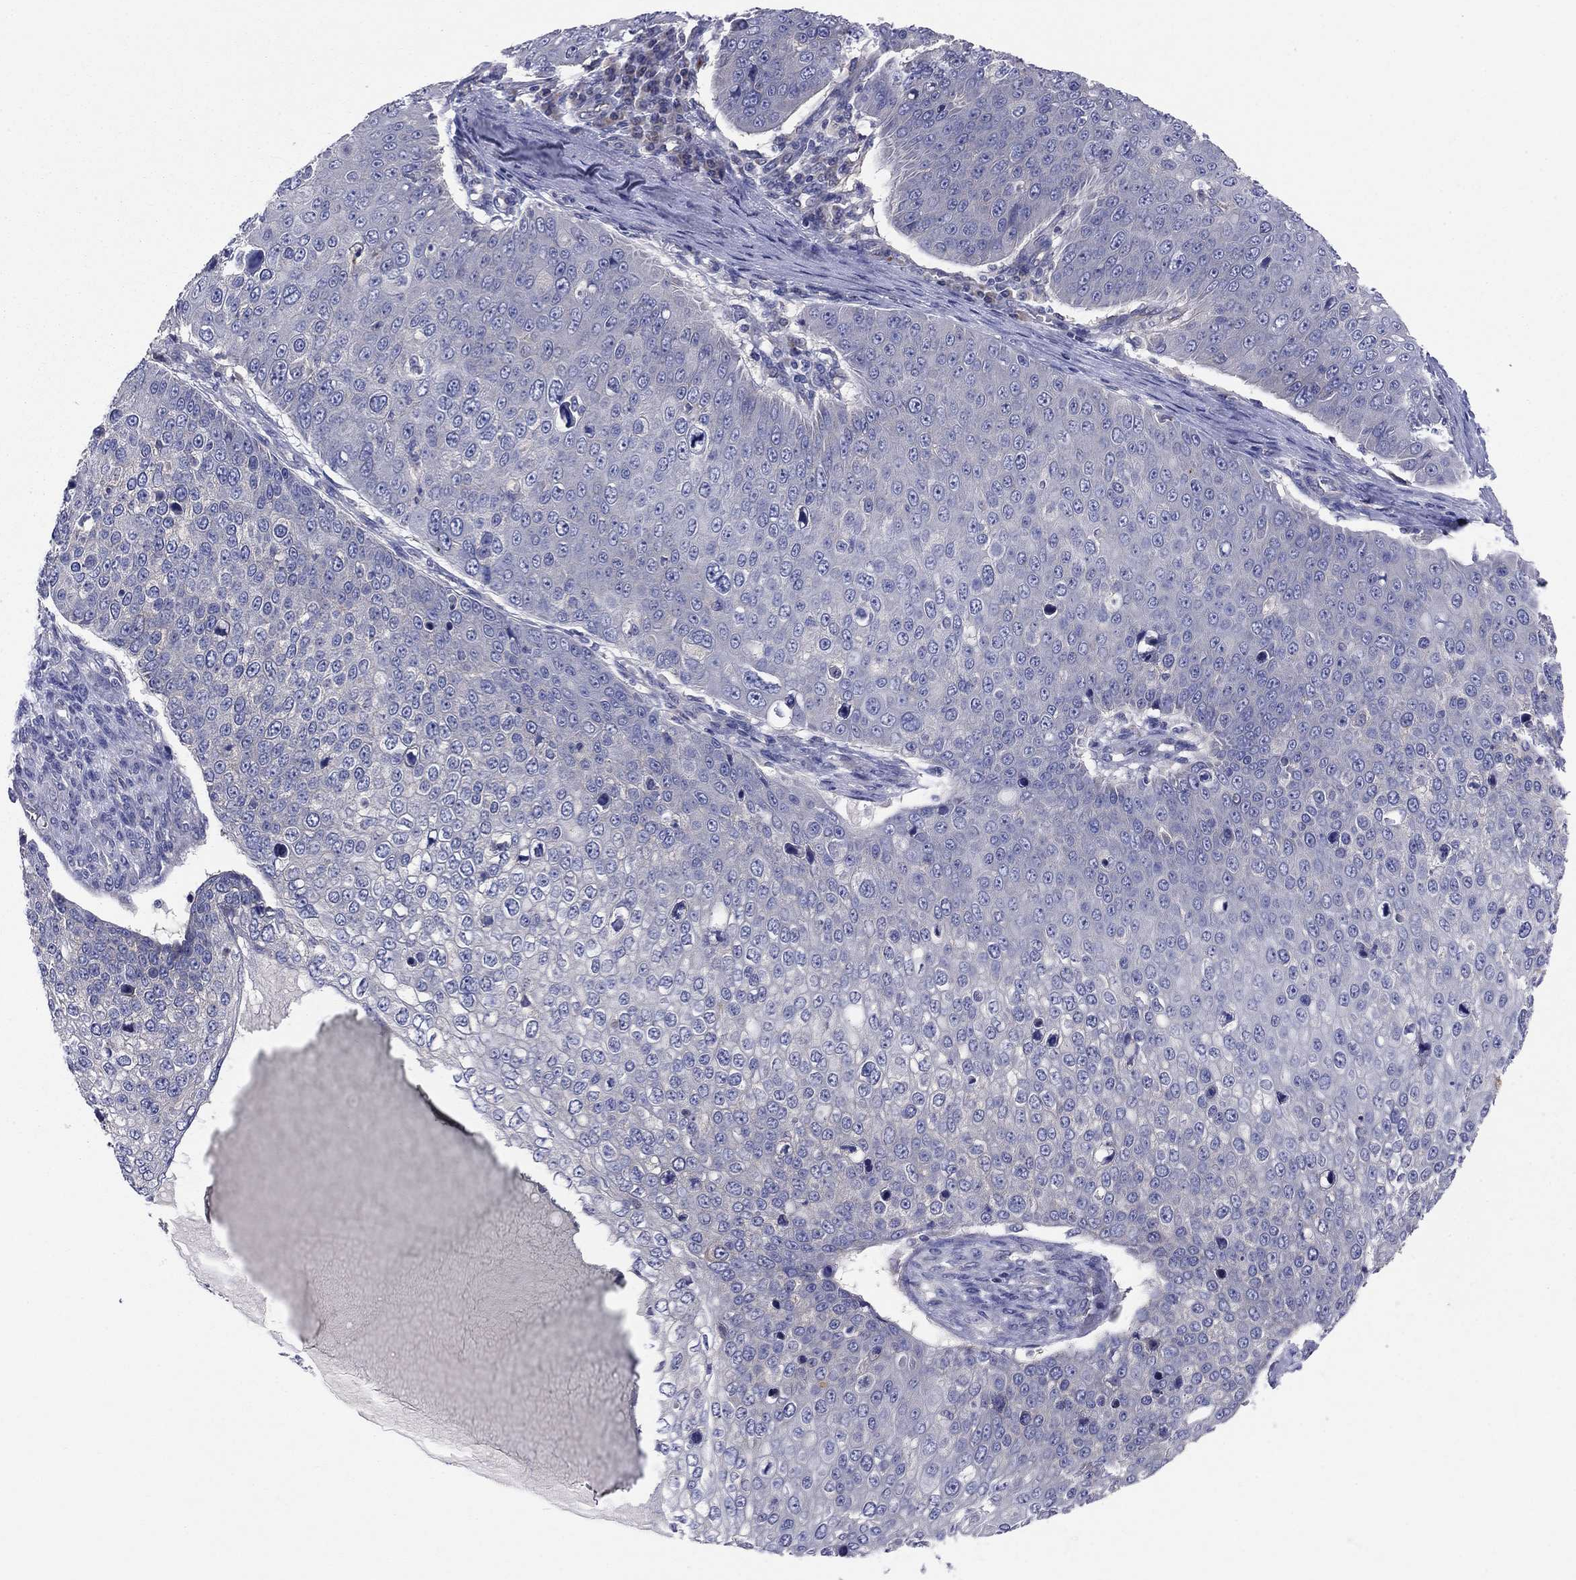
{"staining": {"intensity": "negative", "quantity": "none", "location": "none"}, "tissue": "skin cancer", "cell_type": "Tumor cells", "image_type": "cancer", "snomed": [{"axis": "morphology", "description": "Squamous cell carcinoma, NOS"}, {"axis": "topography", "description": "Skin"}], "caption": "This is an IHC micrograph of human skin squamous cell carcinoma. There is no expression in tumor cells.", "gene": "EMP2", "patient": {"sex": "male", "age": 71}}